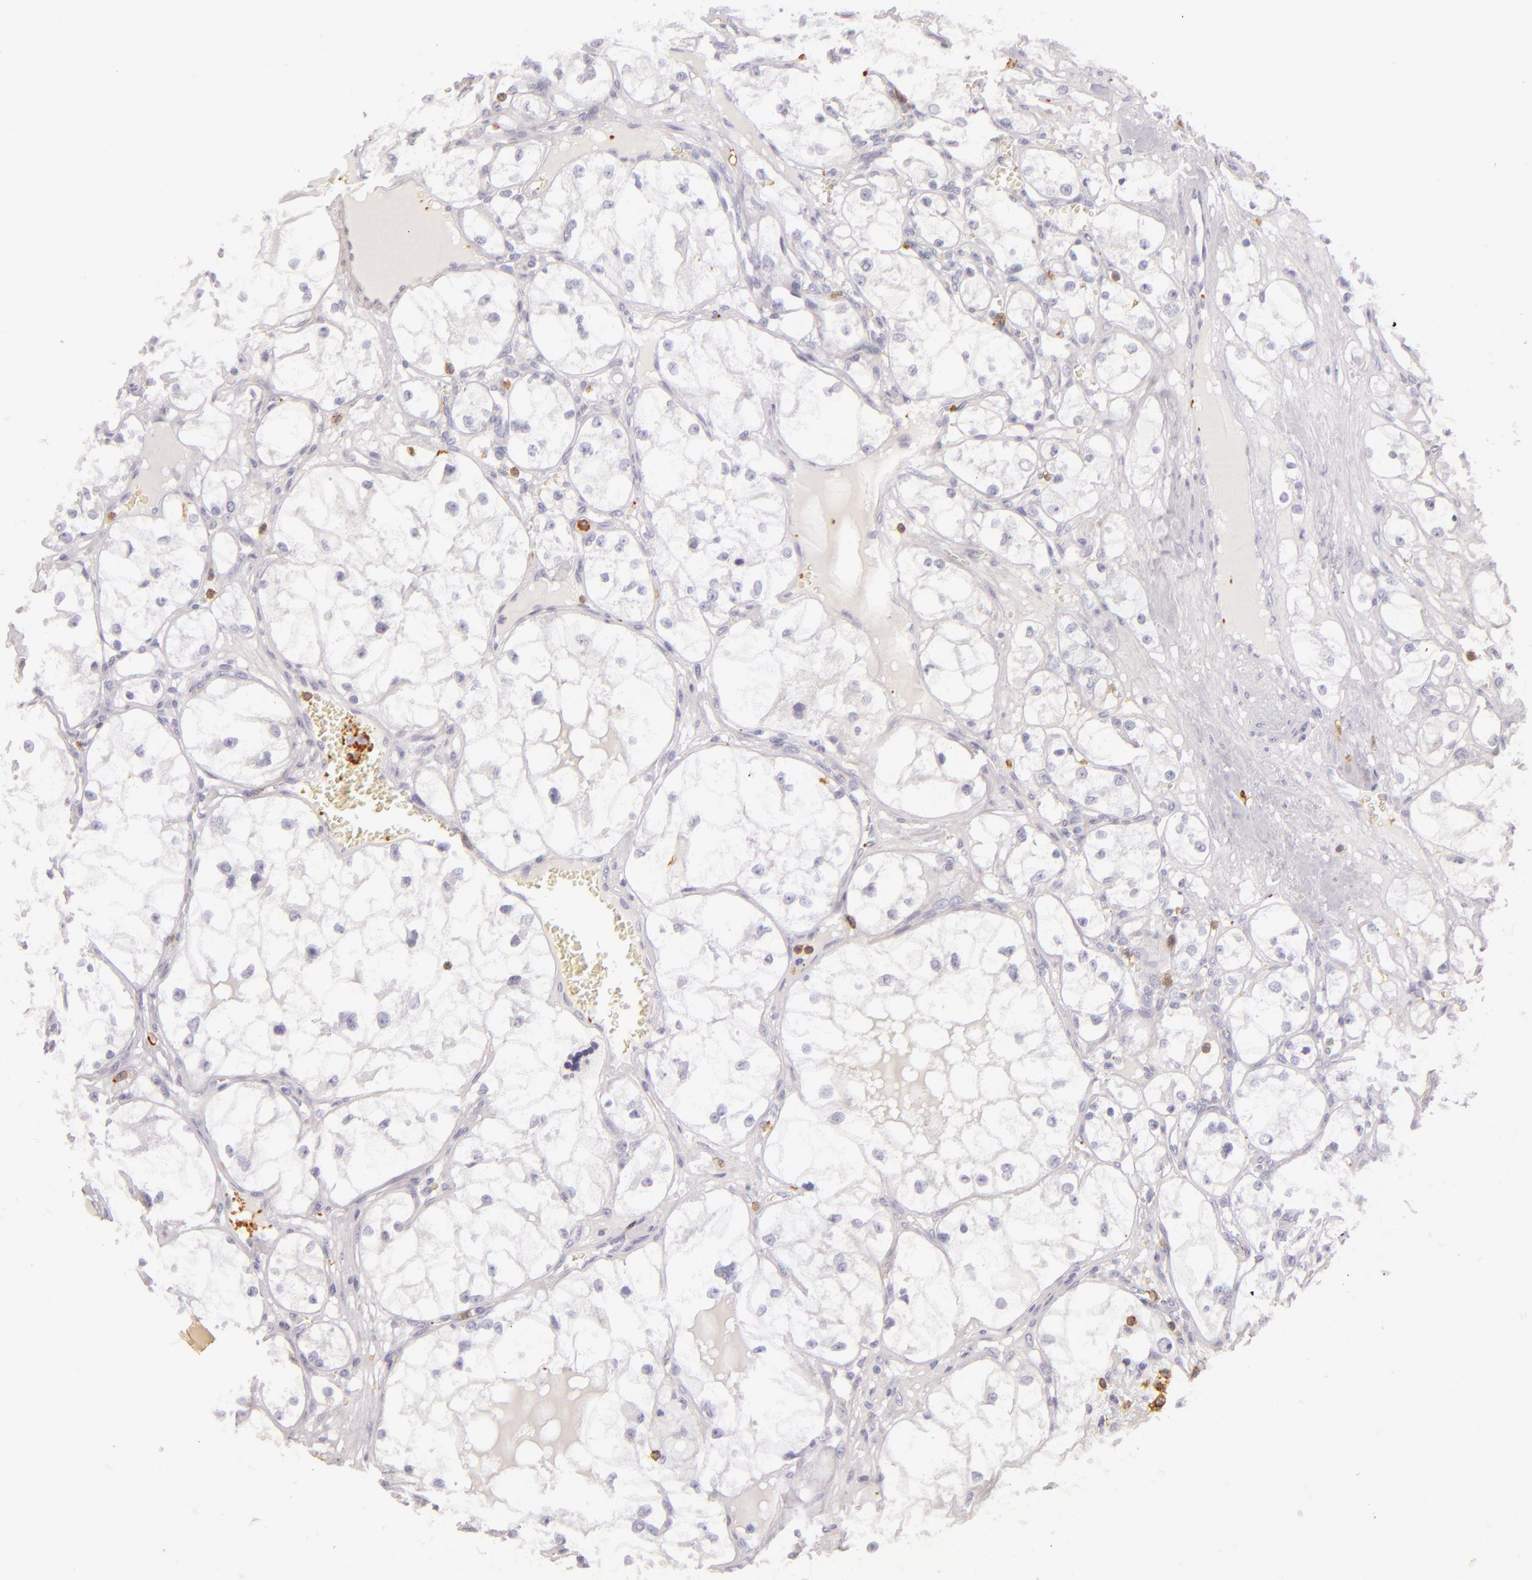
{"staining": {"intensity": "negative", "quantity": "none", "location": "none"}, "tissue": "renal cancer", "cell_type": "Tumor cells", "image_type": "cancer", "snomed": [{"axis": "morphology", "description": "Adenocarcinoma, NOS"}, {"axis": "topography", "description": "Kidney"}], "caption": "A micrograph of renal cancer (adenocarcinoma) stained for a protein demonstrates no brown staining in tumor cells.", "gene": "LAT", "patient": {"sex": "male", "age": 61}}